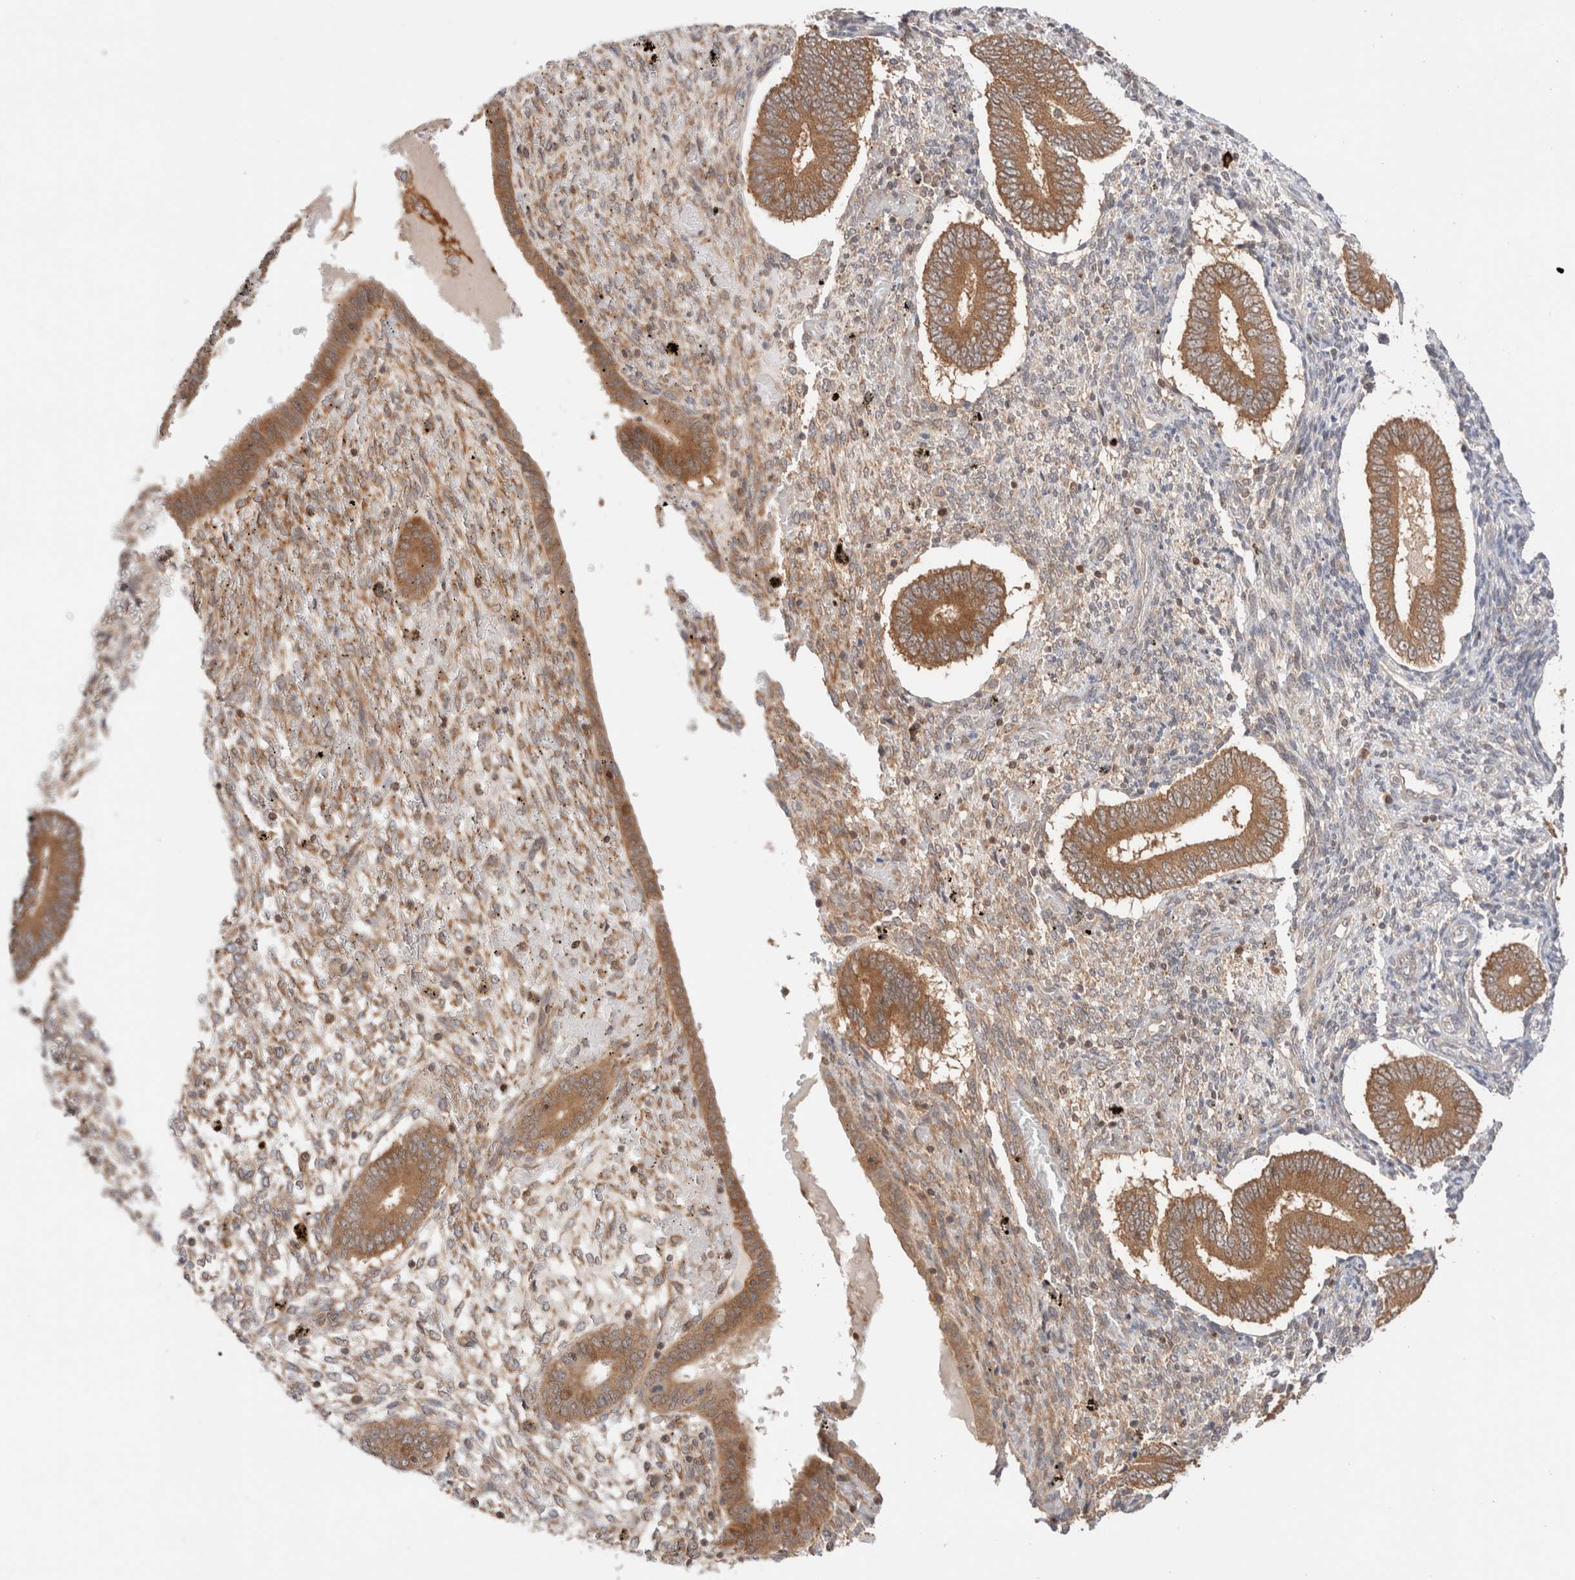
{"staining": {"intensity": "moderate", "quantity": "<25%", "location": "cytoplasmic/membranous"}, "tissue": "endometrium", "cell_type": "Cells in endometrial stroma", "image_type": "normal", "snomed": [{"axis": "morphology", "description": "Normal tissue, NOS"}, {"axis": "topography", "description": "Endometrium"}], "caption": "High-magnification brightfield microscopy of benign endometrium stained with DAB (3,3'-diaminobenzidine) (brown) and counterstained with hematoxylin (blue). cells in endometrial stroma exhibit moderate cytoplasmic/membranous expression is present in about<25% of cells. Nuclei are stained in blue.", "gene": "XKR4", "patient": {"sex": "female", "age": 42}}